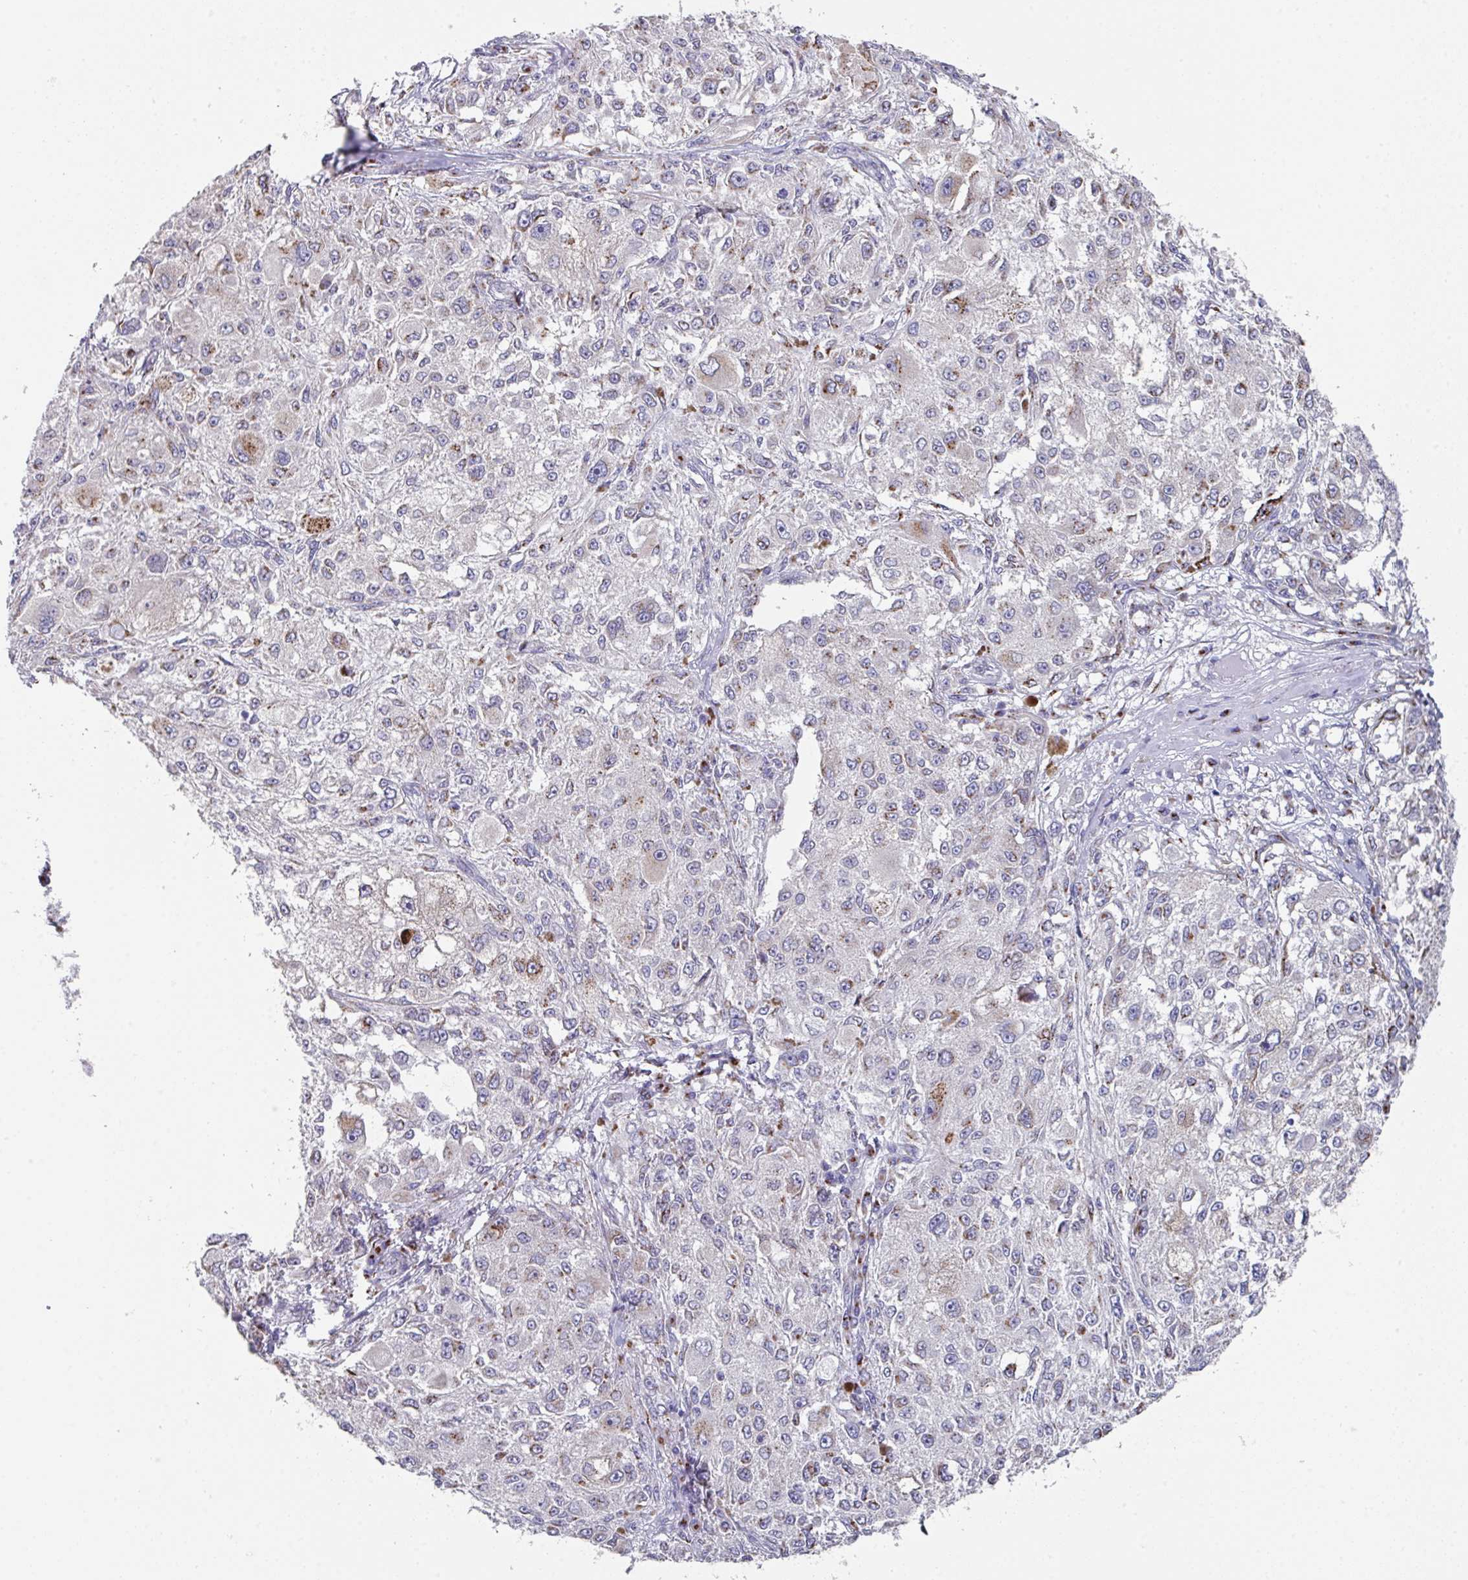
{"staining": {"intensity": "moderate", "quantity": "<25%", "location": "cytoplasmic/membranous"}, "tissue": "melanoma", "cell_type": "Tumor cells", "image_type": "cancer", "snomed": [{"axis": "morphology", "description": "Necrosis, NOS"}, {"axis": "morphology", "description": "Malignant melanoma, NOS"}, {"axis": "topography", "description": "Skin"}], "caption": "Protein expression analysis of malignant melanoma shows moderate cytoplasmic/membranous expression in about <25% of tumor cells.", "gene": "VKORC1L1", "patient": {"sex": "female", "age": 87}}